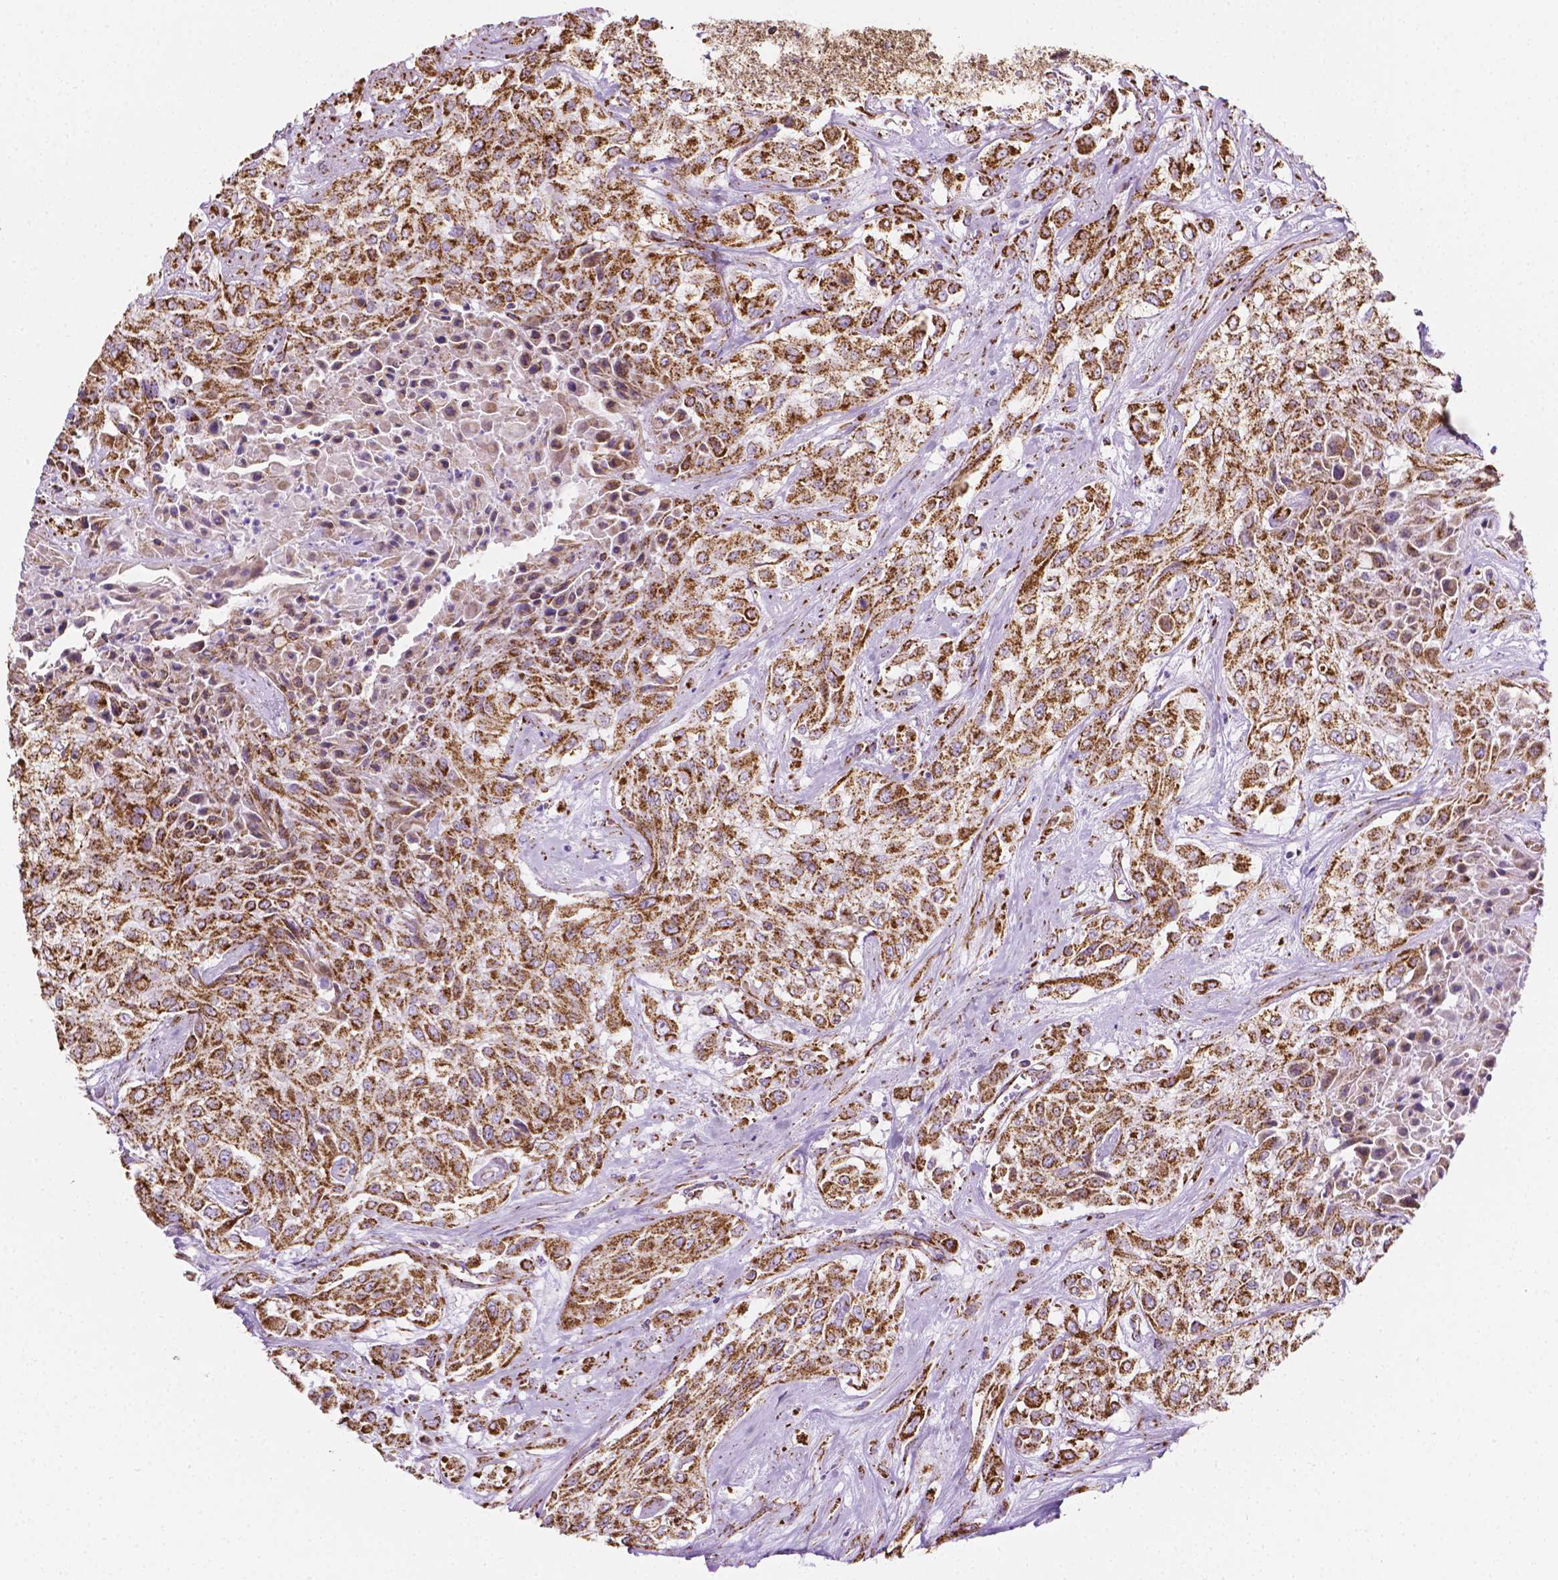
{"staining": {"intensity": "strong", "quantity": ">75%", "location": "cytoplasmic/membranous"}, "tissue": "urothelial cancer", "cell_type": "Tumor cells", "image_type": "cancer", "snomed": [{"axis": "morphology", "description": "Urothelial carcinoma, High grade"}, {"axis": "topography", "description": "Urinary bladder"}], "caption": "A brown stain highlights strong cytoplasmic/membranous staining of a protein in human high-grade urothelial carcinoma tumor cells.", "gene": "RMDN3", "patient": {"sex": "male", "age": 57}}